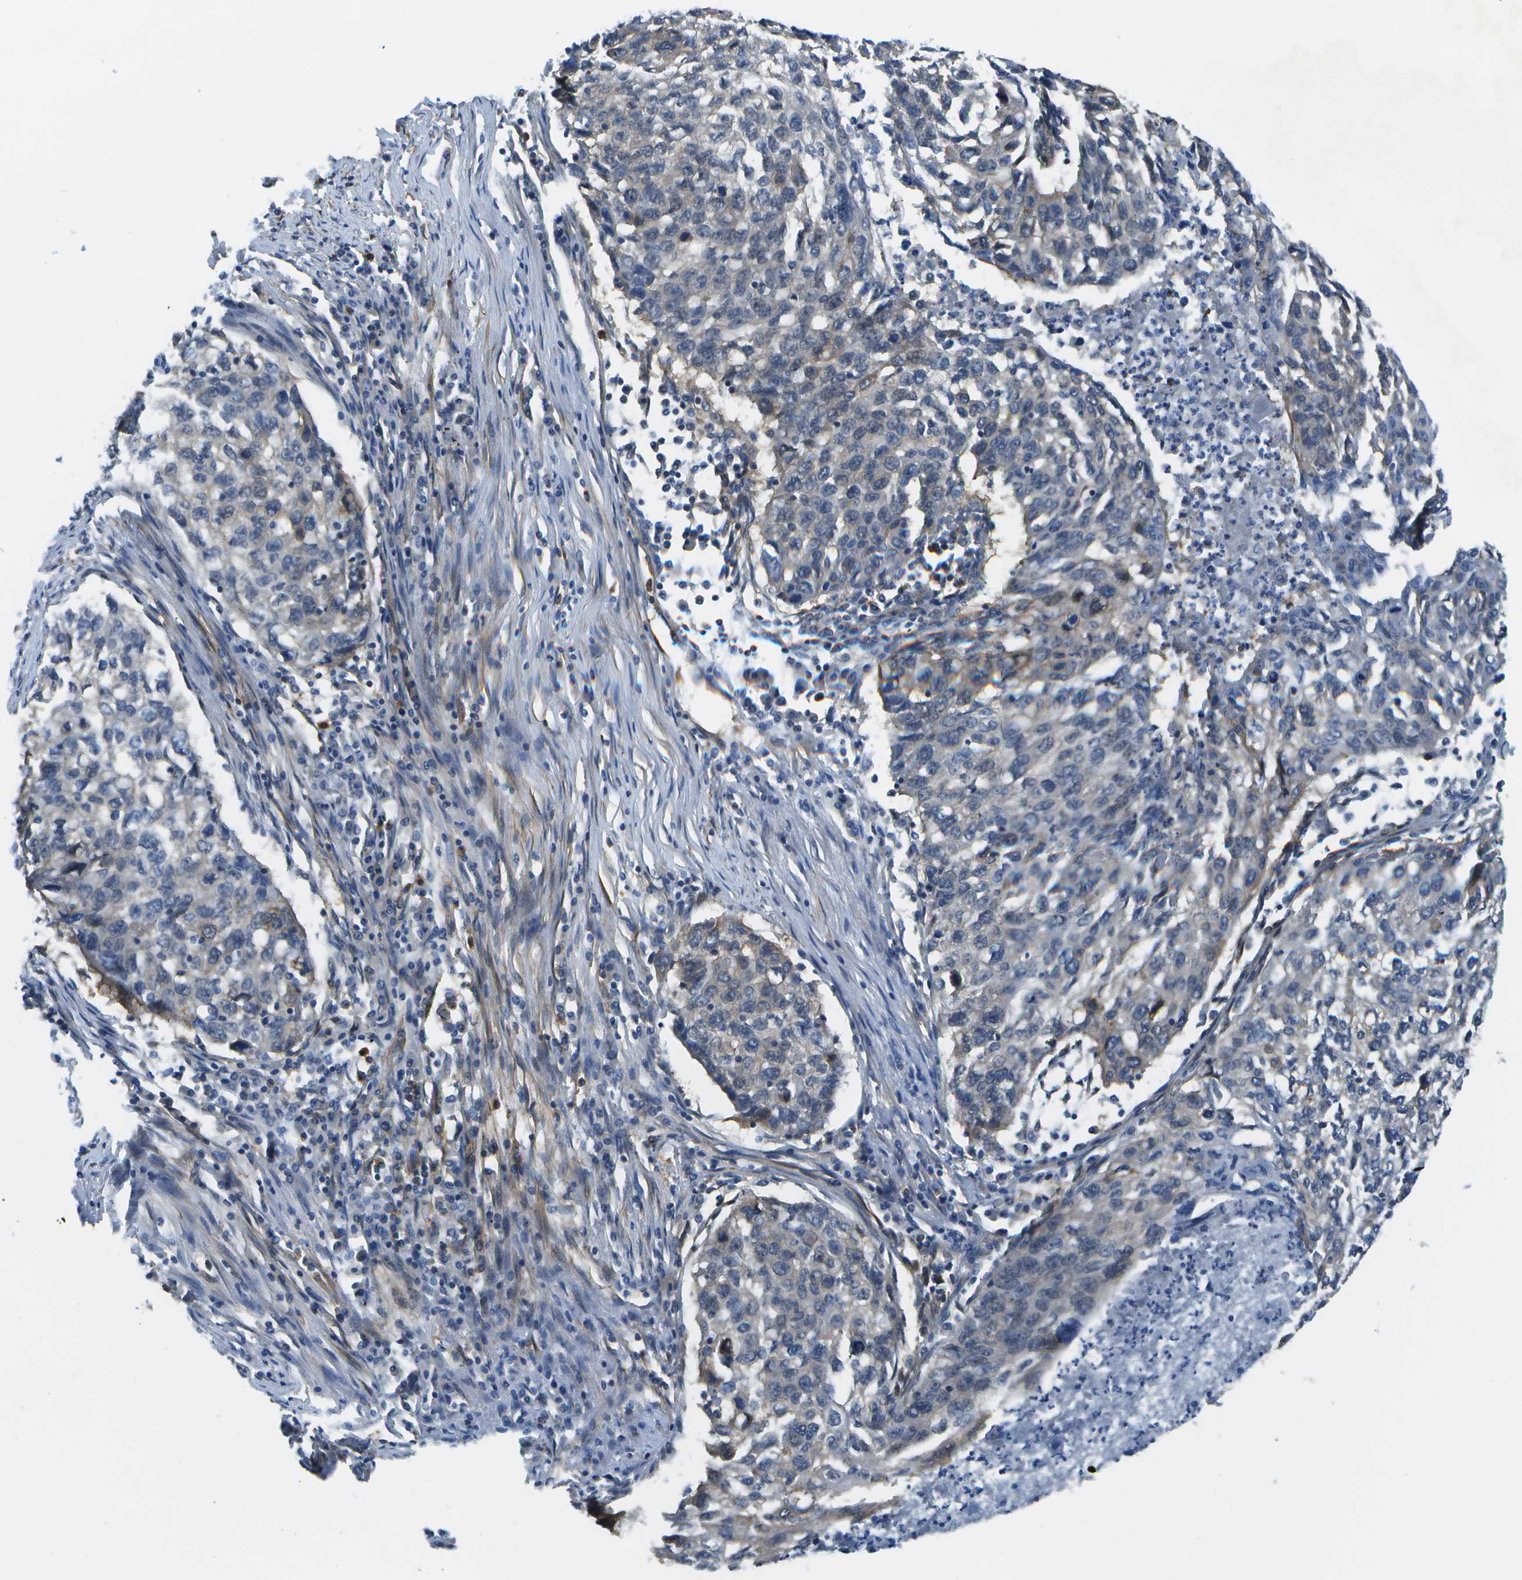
{"staining": {"intensity": "negative", "quantity": "none", "location": "none"}, "tissue": "lung cancer", "cell_type": "Tumor cells", "image_type": "cancer", "snomed": [{"axis": "morphology", "description": "Squamous cell carcinoma, NOS"}, {"axis": "topography", "description": "Lung"}], "caption": "Tumor cells are negative for protein expression in human lung cancer (squamous cell carcinoma).", "gene": "KIAA0040", "patient": {"sex": "female", "age": 63}}